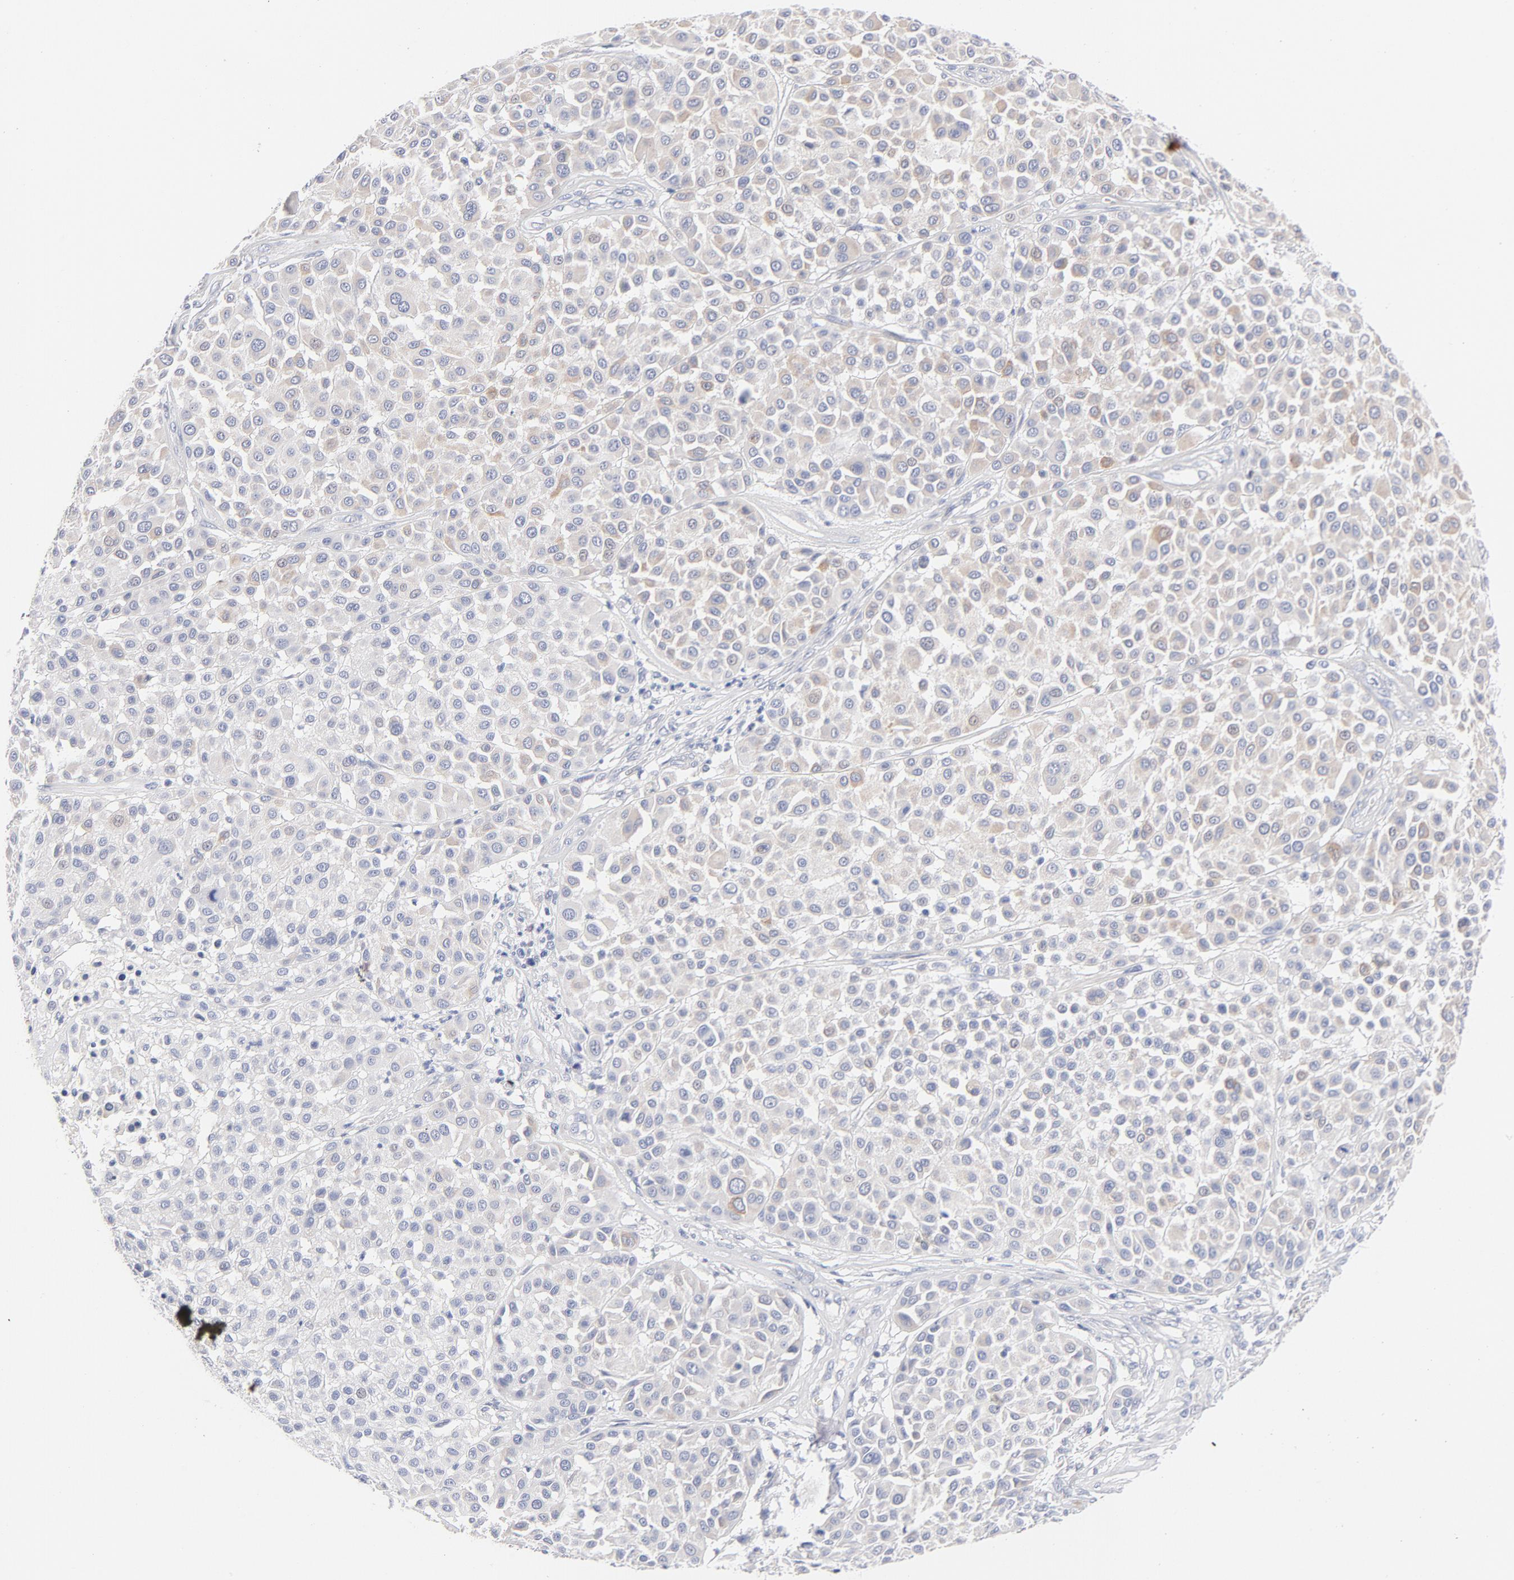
{"staining": {"intensity": "weak", "quantity": "25%-75%", "location": "cytoplasmic/membranous"}, "tissue": "melanoma", "cell_type": "Tumor cells", "image_type": "cancer", "snomed": [{"axis": "morphology", "description": "Malignant melanoma, Metastatic site"}, {"axis": "topography", "description": "Soft tissue"}], "caption": "Immunohistochemistry (IHC) micrograph of human melanoma stained for a protein (brown), which demonstrates low levels of weak cytoplasmic/membranous expression in about 25%-75% of tumor cells.", "gene": "MID1", "patient": {"sex": "male", "age": 41}}